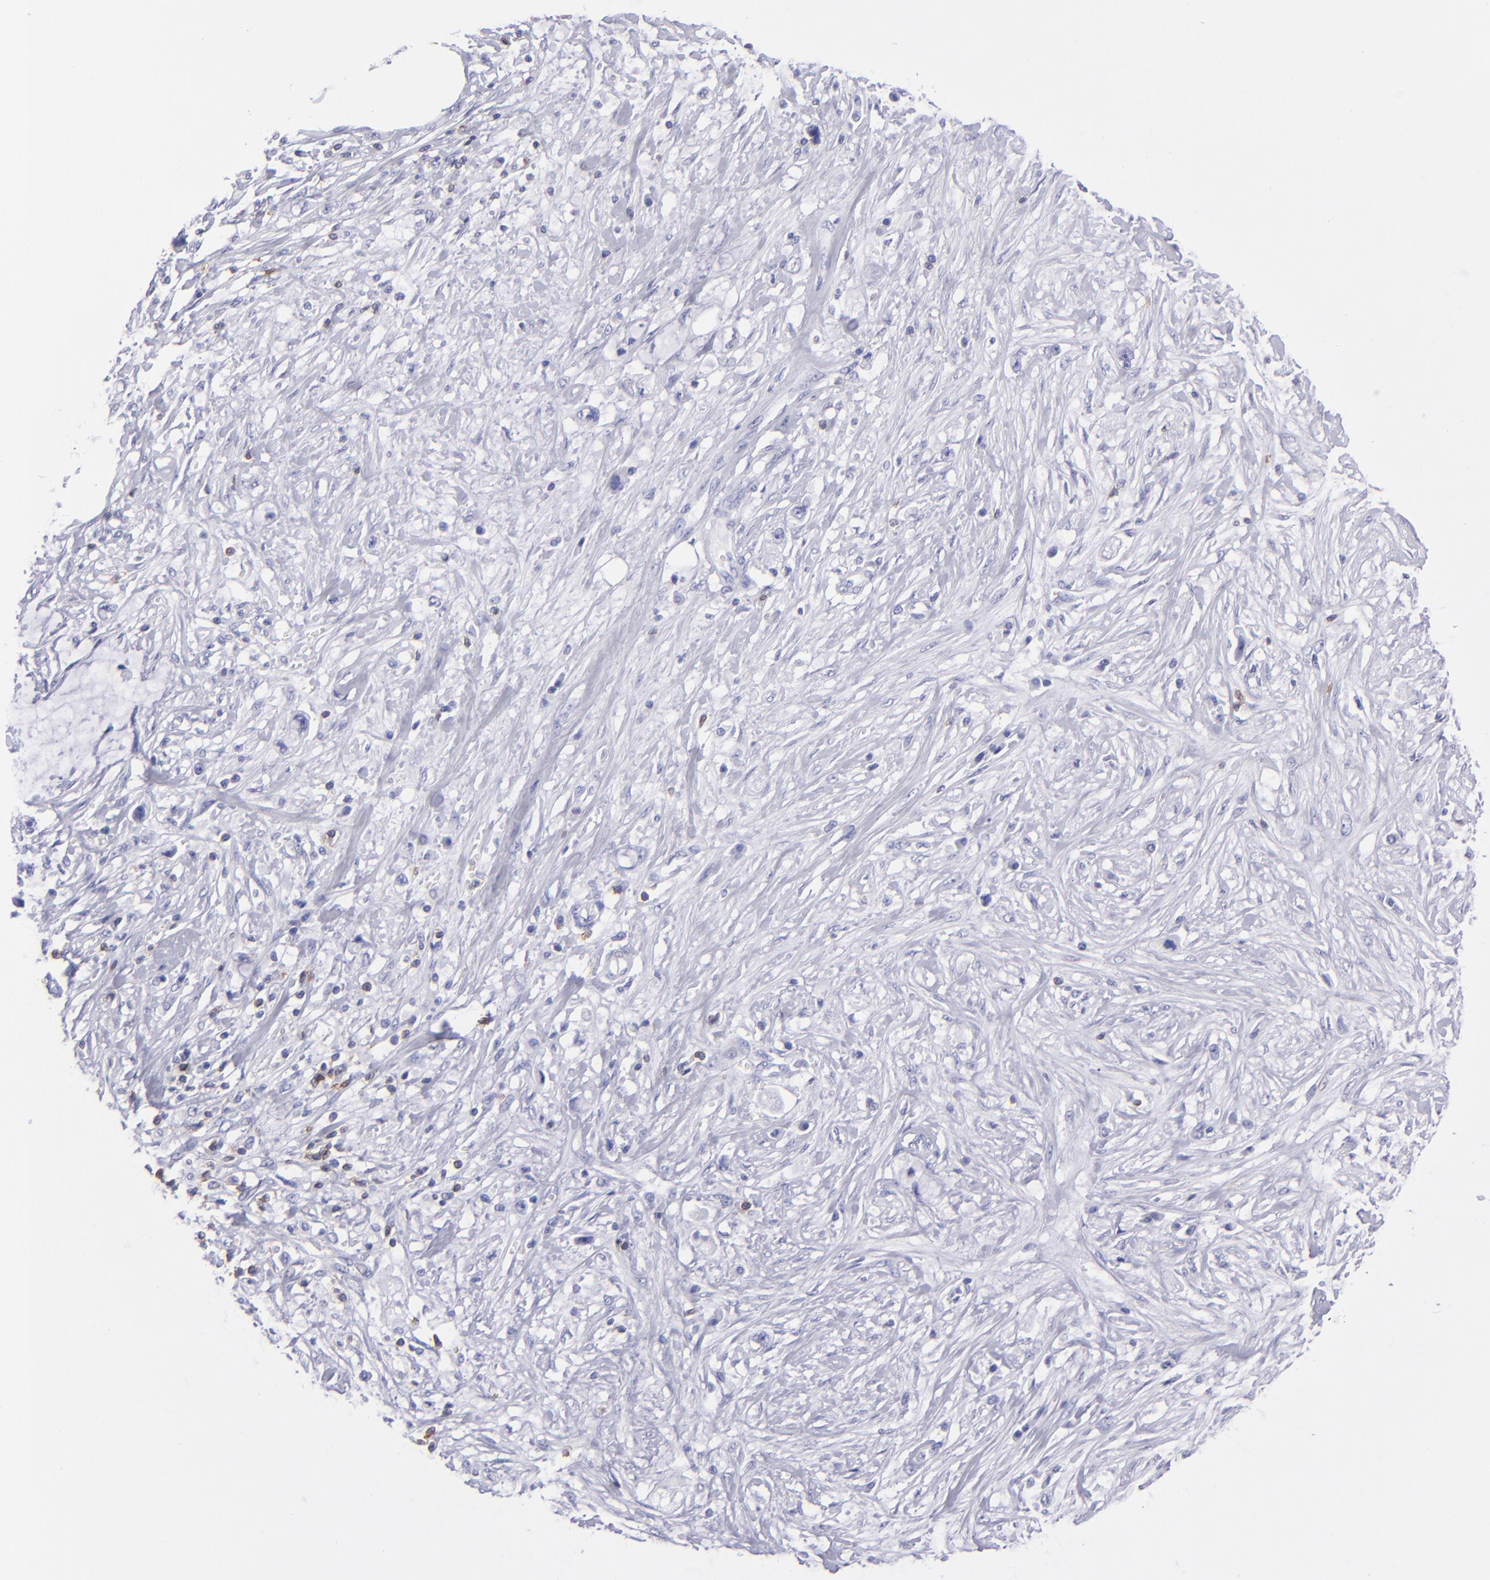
{"staining": {"intensity": "negative", "quantity": "none", "location": "none"}, "tissue": "pancreatic cancer", "cell_type": "Tumor cells", "image_type": "cancer", "snomed": [{"axis": "morphology", "description": "Adenocarcinoma, NOS"}, {"axis": "topography", "description": "Pancreas"}, {"axis": "topography", "description": "Stomach, upper"}], "caption": "IHC micrograph of neoplastic tissue: human pancreatic cancer (adenocarcinoma) stained with DAB (3,3'-diaminobenzidine) displays no significant protein expression in tumor cells.", "gene": "CD6", "patient": {"sex": "male", "age": 77}}